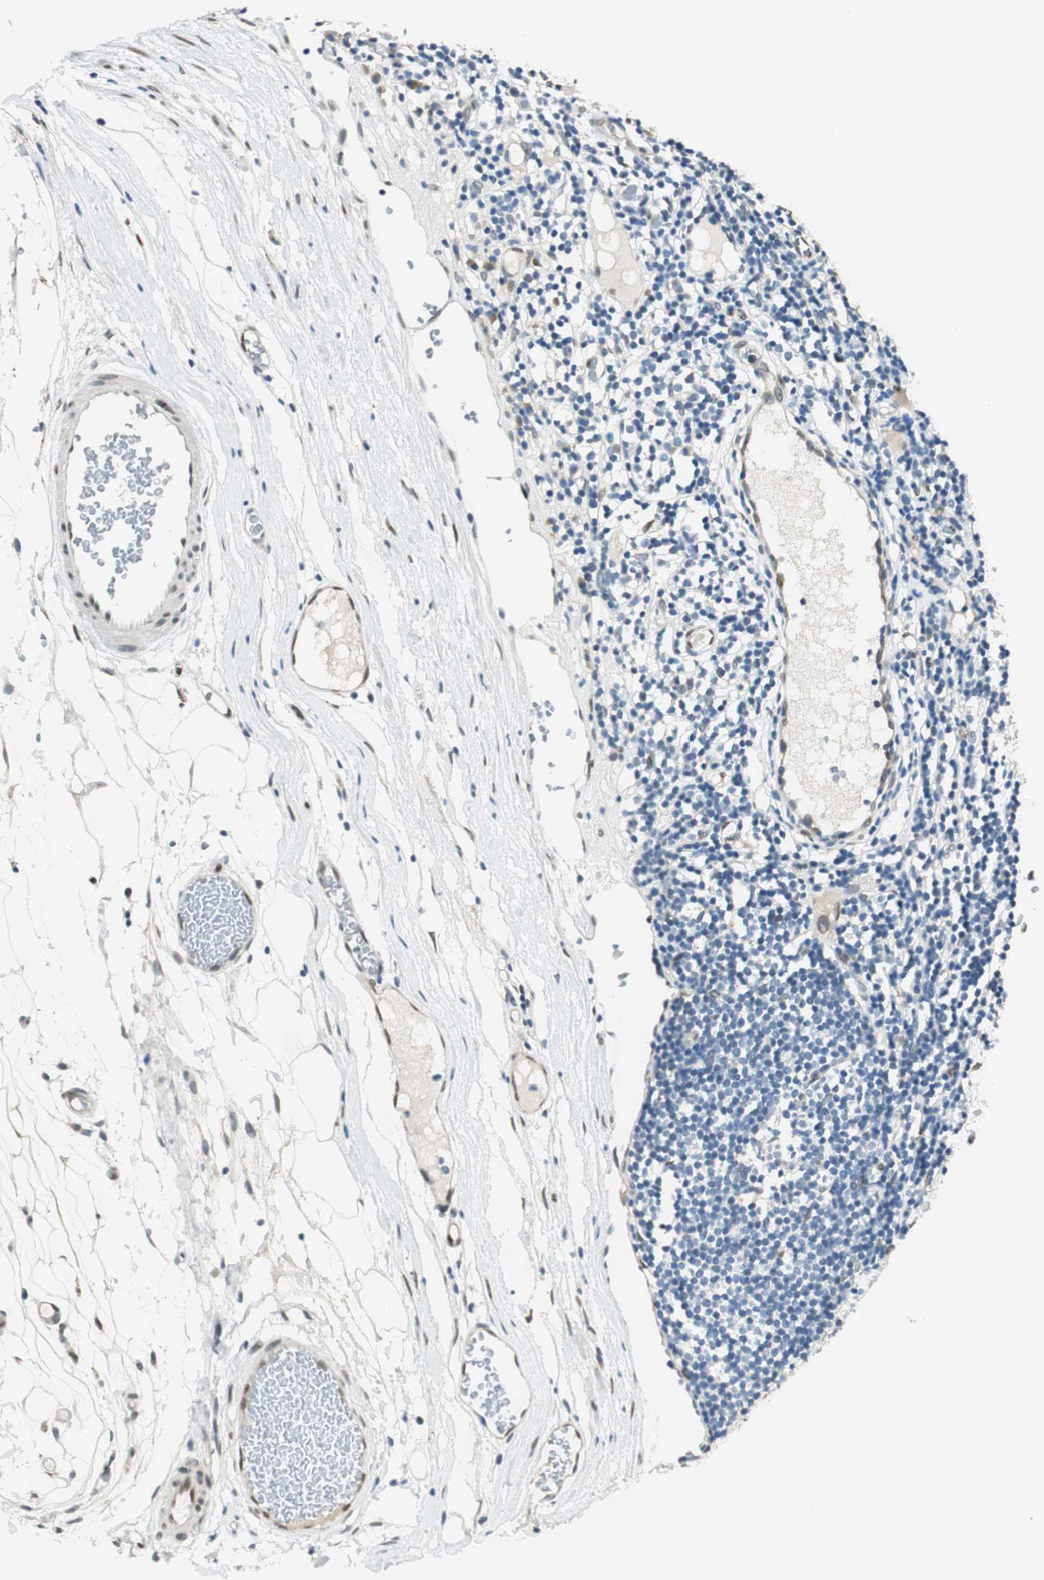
{"staining": {"intensity": "weak", "quantity": "<25%", "location": "cytoplasmic/membranous"}, "tissue": "melanoma", "cell_type": "Tumor cells", "image_type": "cancer", "snomed": [{"axis": "morphology", "description": "Malignant melanoma, Metastatic site"}, {"axis": "topography", "description": "Lymph node"}], "caption": "Photomicrograph shows no significant protein positivity in tumor cells of malignant melanoma (metastatic site).", "gene": "TMEM260", "patient": {"sex": "male", "age": 61}}